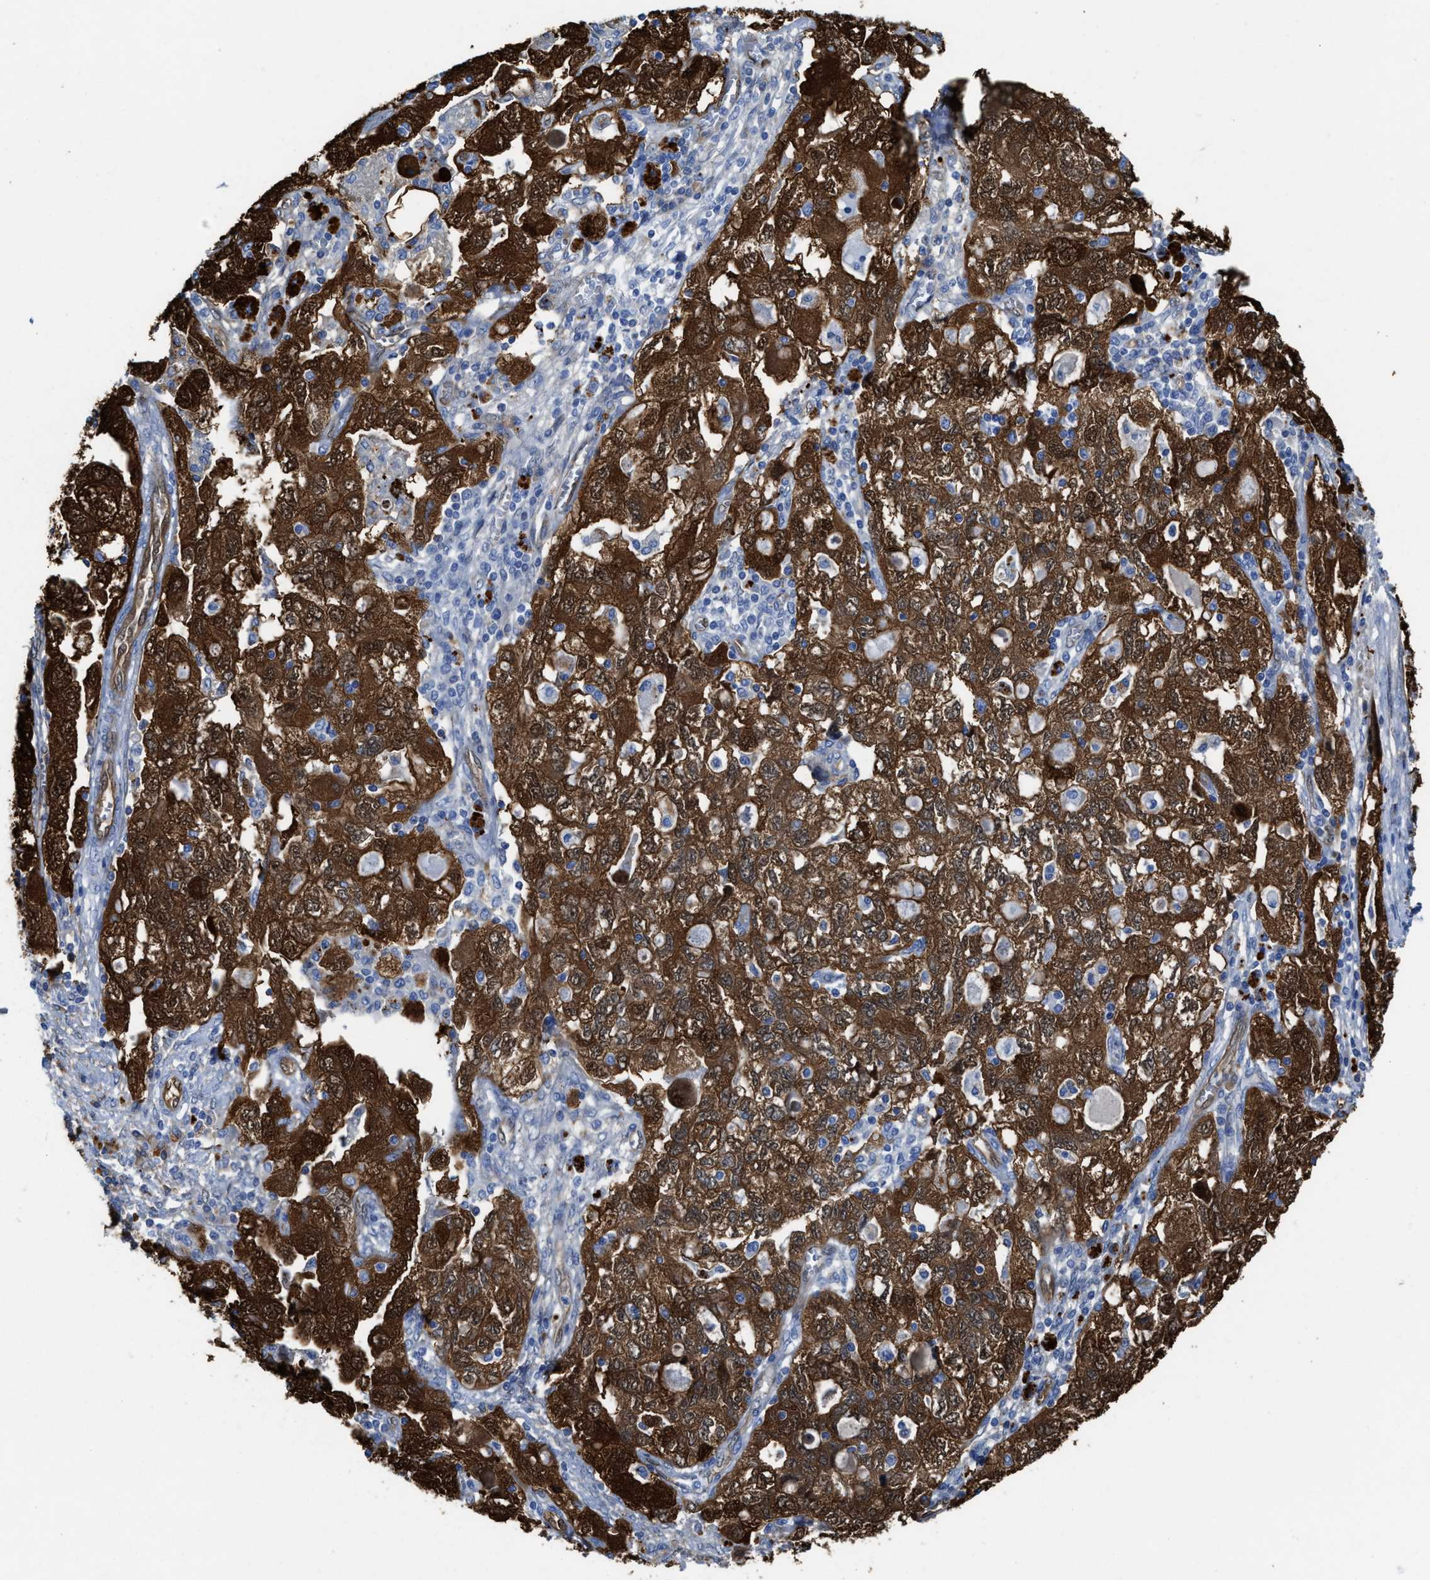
{"staining": {"intensity": "strong", "quantity": ">75%", "location": "cytoplasmic/membranous,nuclear"}, "tissue": "ovarian cancer", "cell_type": "Tumor cells", "image_type": "cancer", "snomed": [{"axis": "morphology", "description": "Carcinoma, NOS"}, {"axis": "morphology", "description": "Cystadenocarcinoma, serous, NOS"}, {"axis": "topography", "description": "Ovary"}], "caption": "The immunohistochemical stain highlights strong cytoplasmic/membranous and nuclear positivity in tumor cells of serous cystadenocarcinoma (ovarian) tissue.", "gene": "ASS1", "patient": {"sex": "female", "age": 69}}